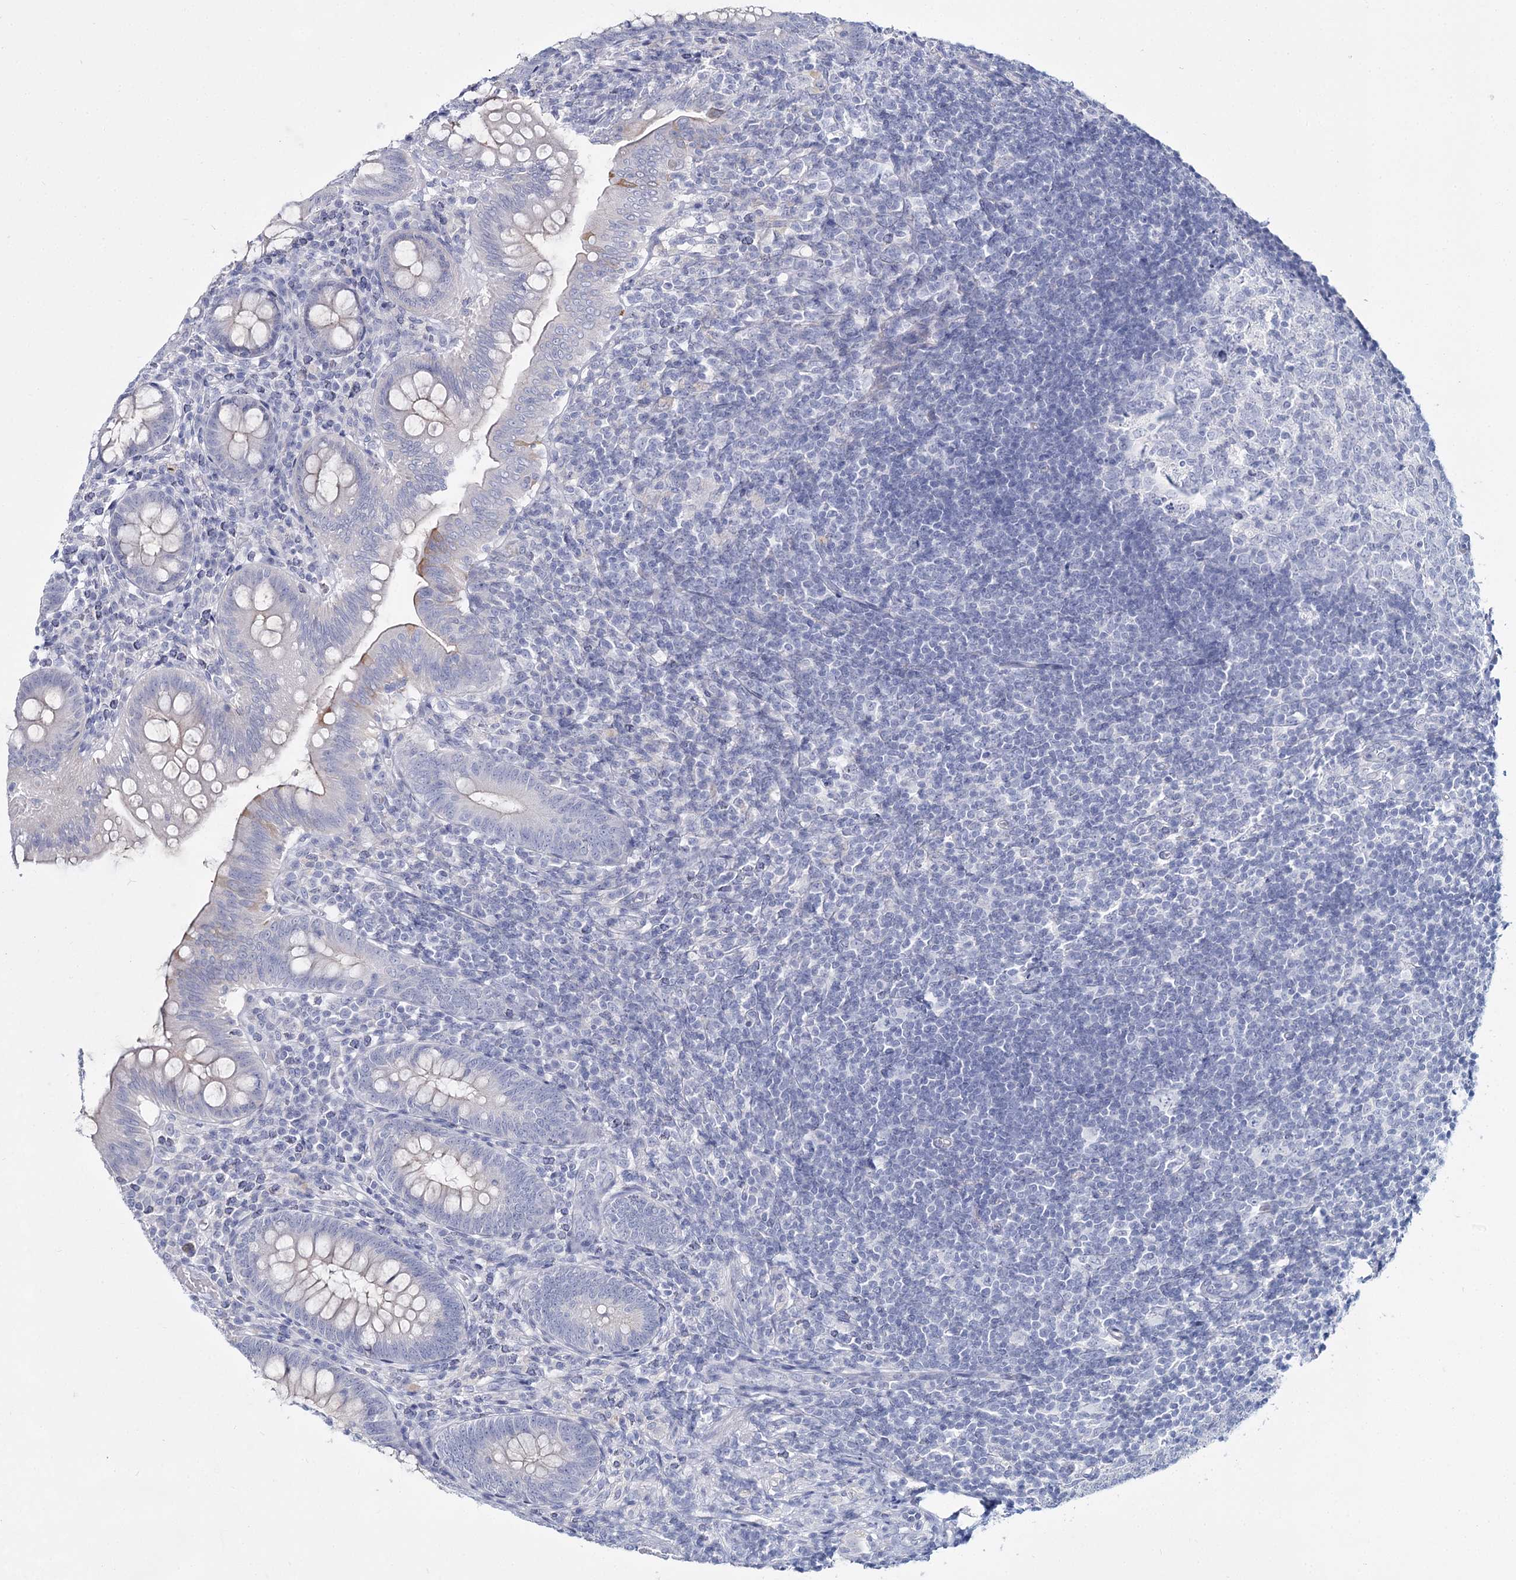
{"staining": {"intensity": "negative", "quantity": "none", "location": "none"}, "tissue": "appendix", "cell_type": "Glandular cells", "image_type": "normal", "snomed": [{"axis": "morphology", "description": "Normal tissue, NOS"}, {"axis": "topography", "description": "Appendix"}], "caption": "This photomicrograph is of unremarkable appendix stained with IHC to label a protein in brown with the nuclei are counter-stained blue. There is no positivity in glandular cells.", "gene": "SLC17A2", "patient": {"sex": "male", "age": 14}}